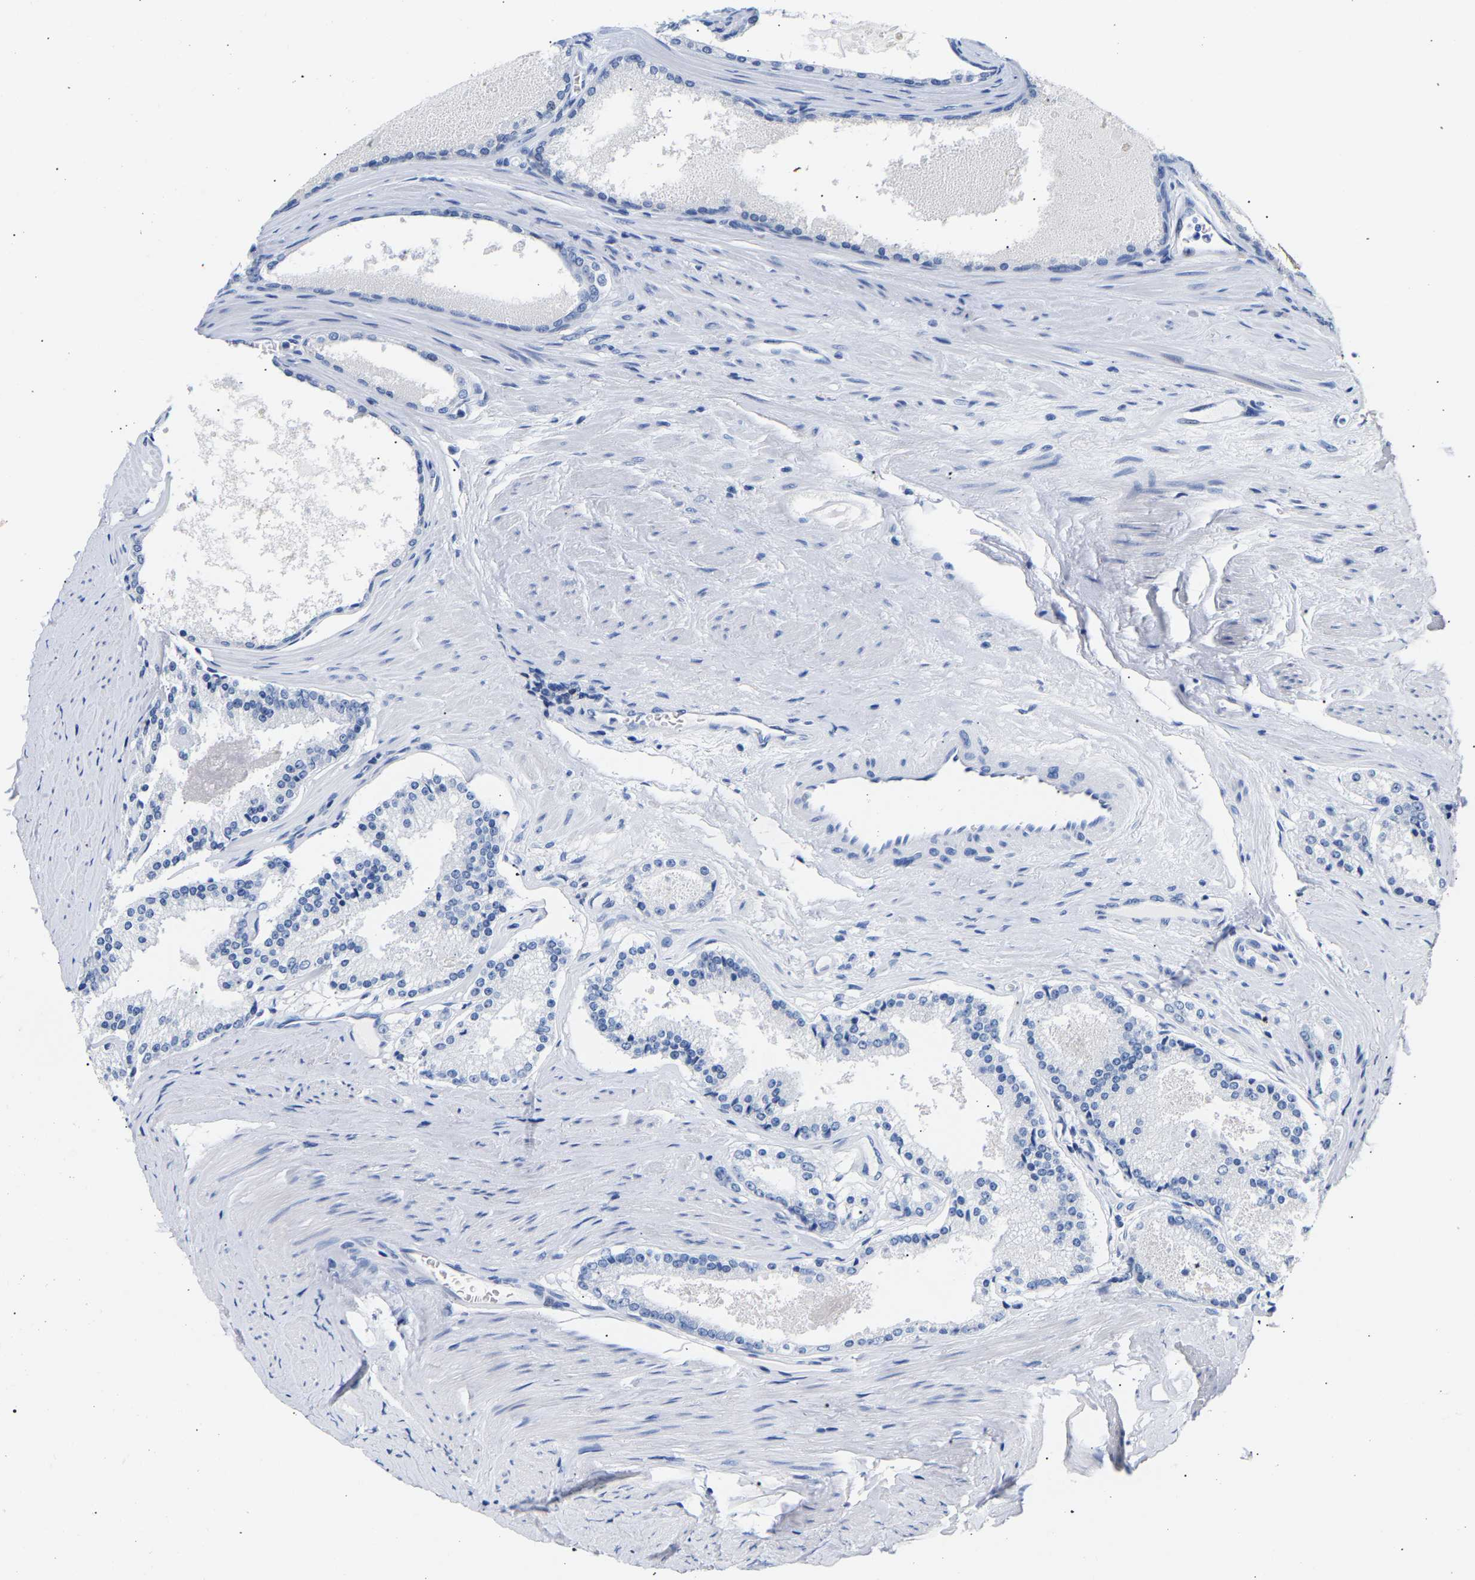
{"staining": {"intensity": "negative", "quantity": "none", "location": "none"}, "tissue": "prostate cancer", "cell_type": "Tumor cells", "image_type": "cancer", "snomed": [{"axis": "morphology", "description": "Adenocarcinoma, Low grade"}, {"axis": "topography", "description": "Prostate"}], "caption": "There is no significant positivity in tumor cells of prostate adenocarcinoma (low-grade).", "gene": "SPINK2", "patient": {"sex": "male", "age": 70}}